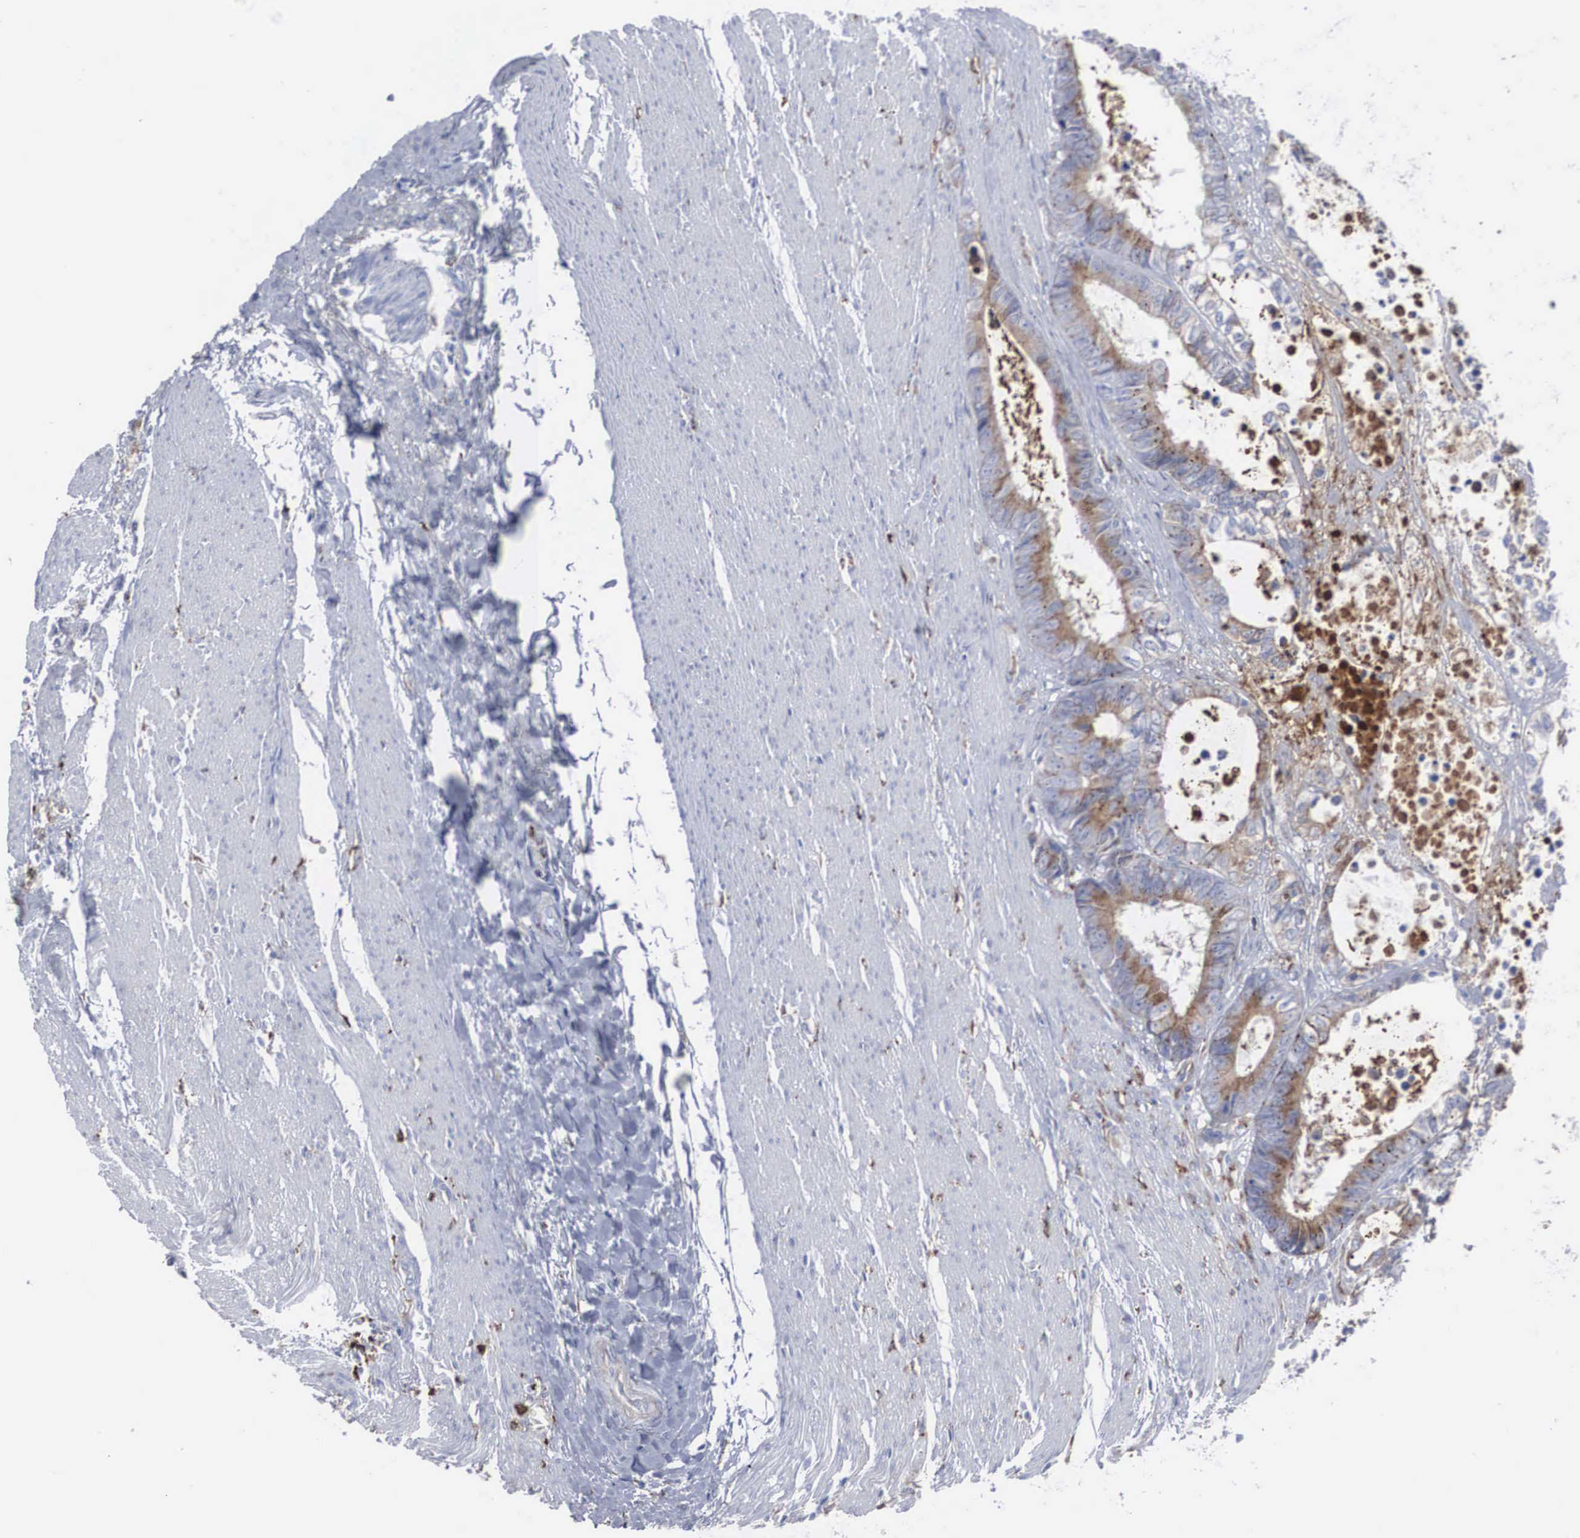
{"staining": {"intensity": "moderate", "quantity": "25%-75%", "location": "cytoplasmic/membranous"}, "tissue": "colorectal cancer", "cell_type": "Tumor cells", "image_type": "cancer", "snomed": [{"axis": "morphology", "description": "Adenocarcinoma, NOS"}, {"axis": "topography", "description": "Rectum"}], "caption": "This micrograph displays immunohistochemistry (IHC) staining of human colorectal cancer, with medium moderate cytoplasmic/membranous positivity in approximately 25%-75% of tumor cells.", "gene": "LGALS3BP", "patient": {"sex": "female", "age": 98}}